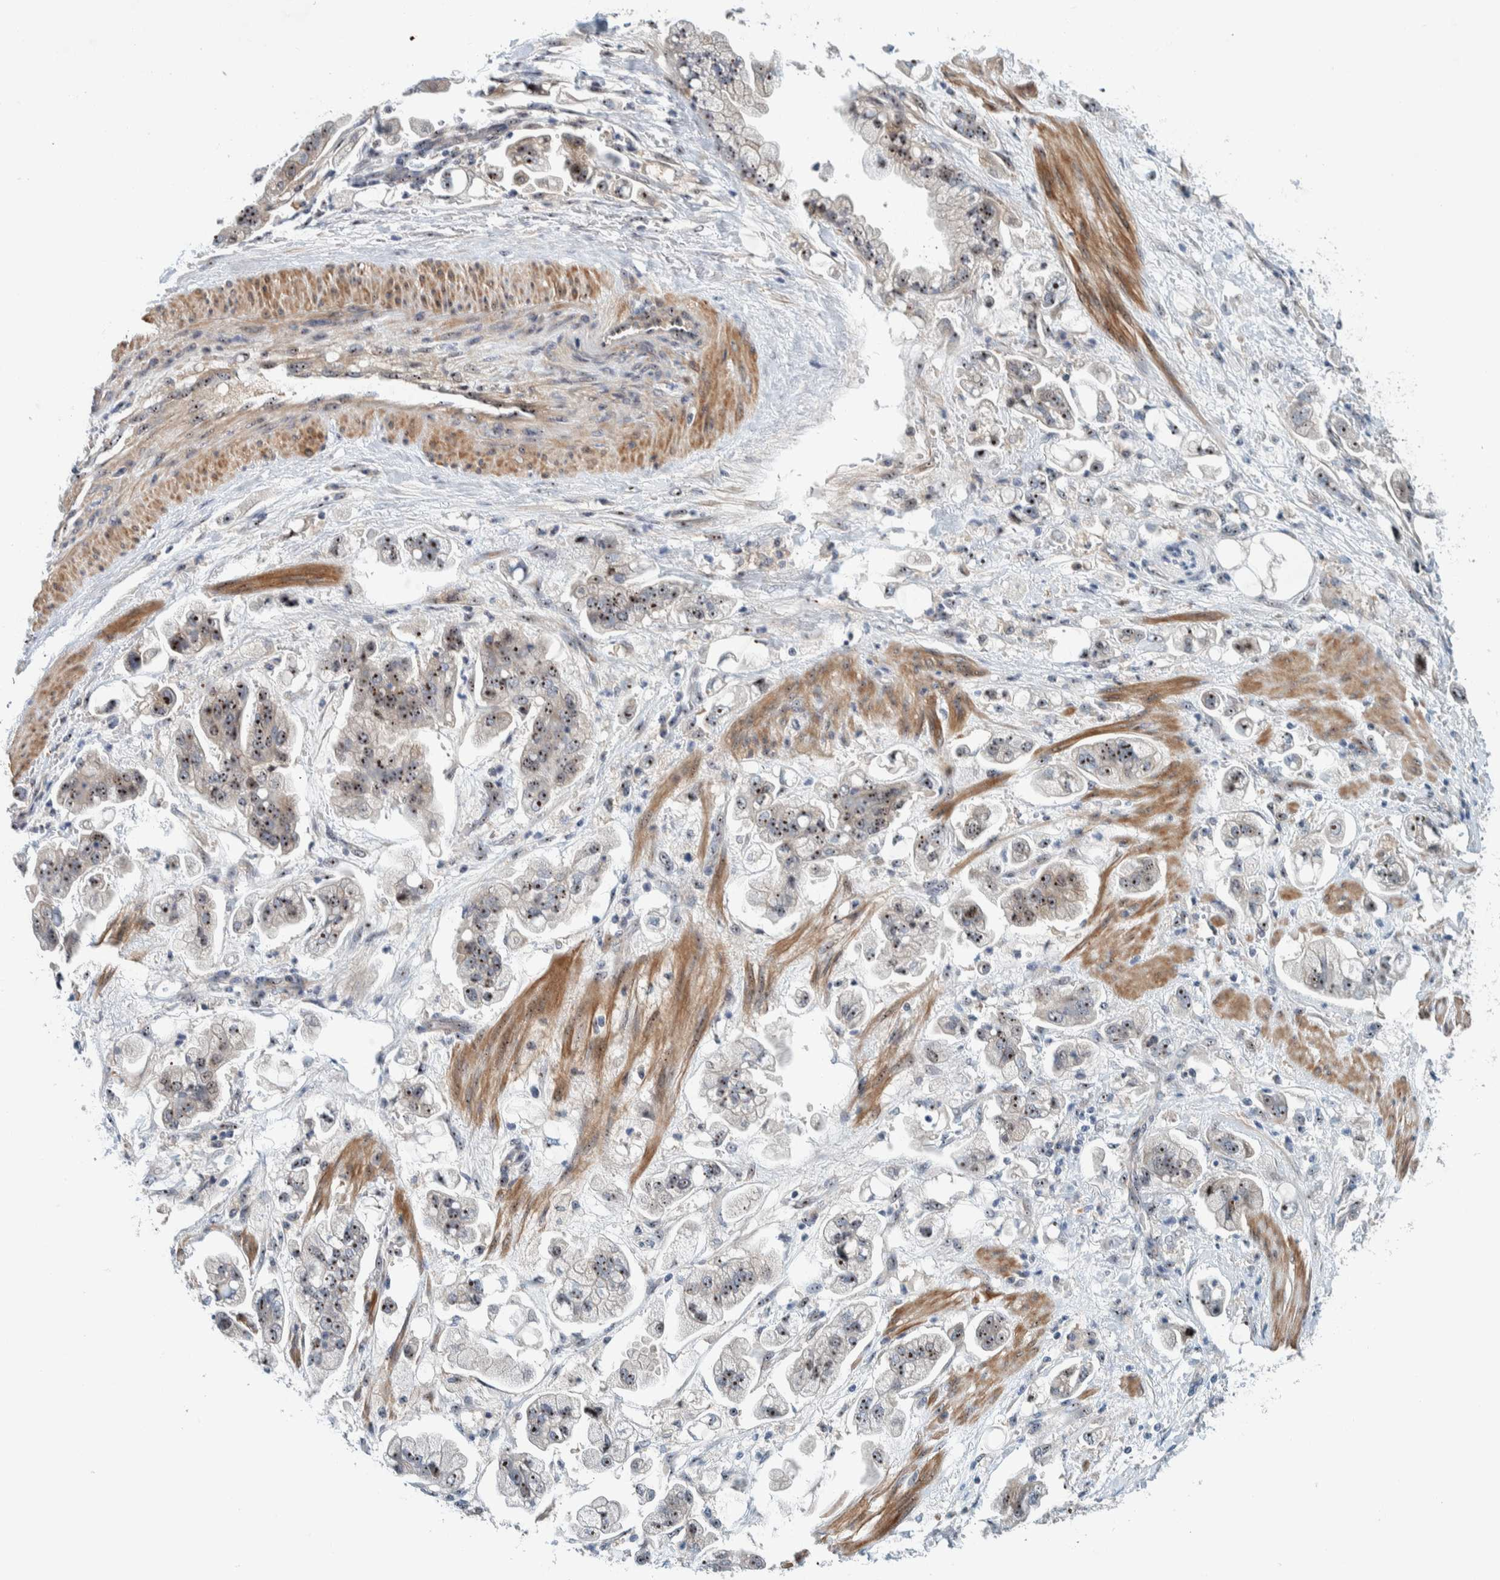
{"staining": {"intensity": "strong", "quantity": ">75%", "location": "nuclear"}, "tissue": "stomach cancer", "cell_type": "Tumor cells", "image_type": "cancer", "snomed": [{"axis": "morphology", "description": "Adenocarcinoma, NOS"}, {"axis": "topography", "description": "Stomach"}], "caption": "Protein expression analysis of human adenocarcinoma (stomach) reveals strong nuclear expression in approximately >75% of tumor cells.", "gene": "NOL11", "patient": {"sex": "male", "age": 62}}